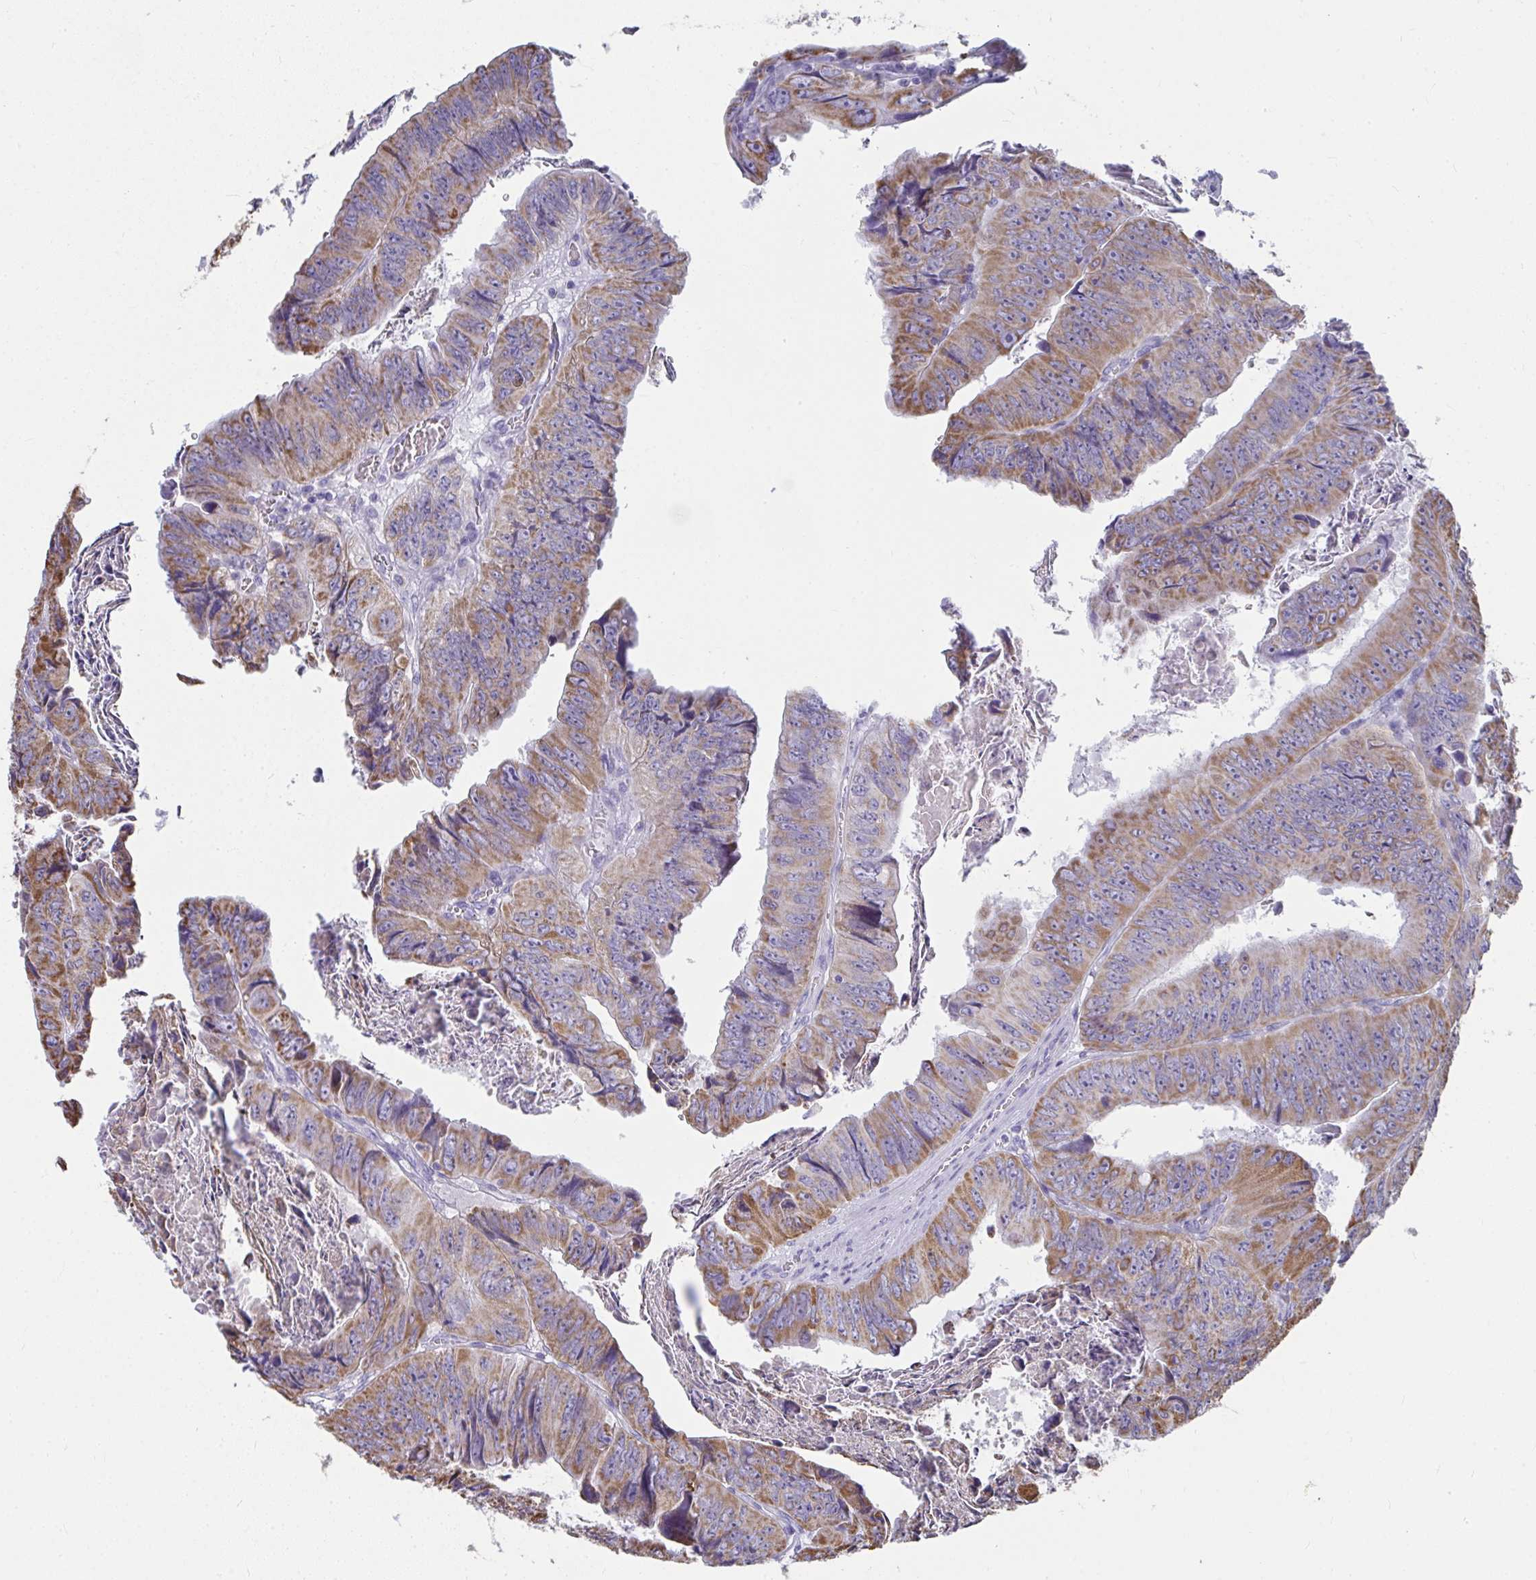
{"staining": {"intensity": "moderate", "quantity": ">75%", "location": "cytoplasmic/membranous"}, "tissue": "colorectal cancer", "cell_type": "Tumor cells", "image_type": "cancer", "snomed": [{"axis": "morphology", "description": "Adenocarcinoma, NOS"}, {"axis": "topography", "description": "Colon"}], "caption": "A brown stain labels moderate cytoplasmic/membranous staining of a protein in colorectal adenocarcinoma tumor cells.", "gene": "SLC6A1", "patient": {"sex": "female", "age": 84}}